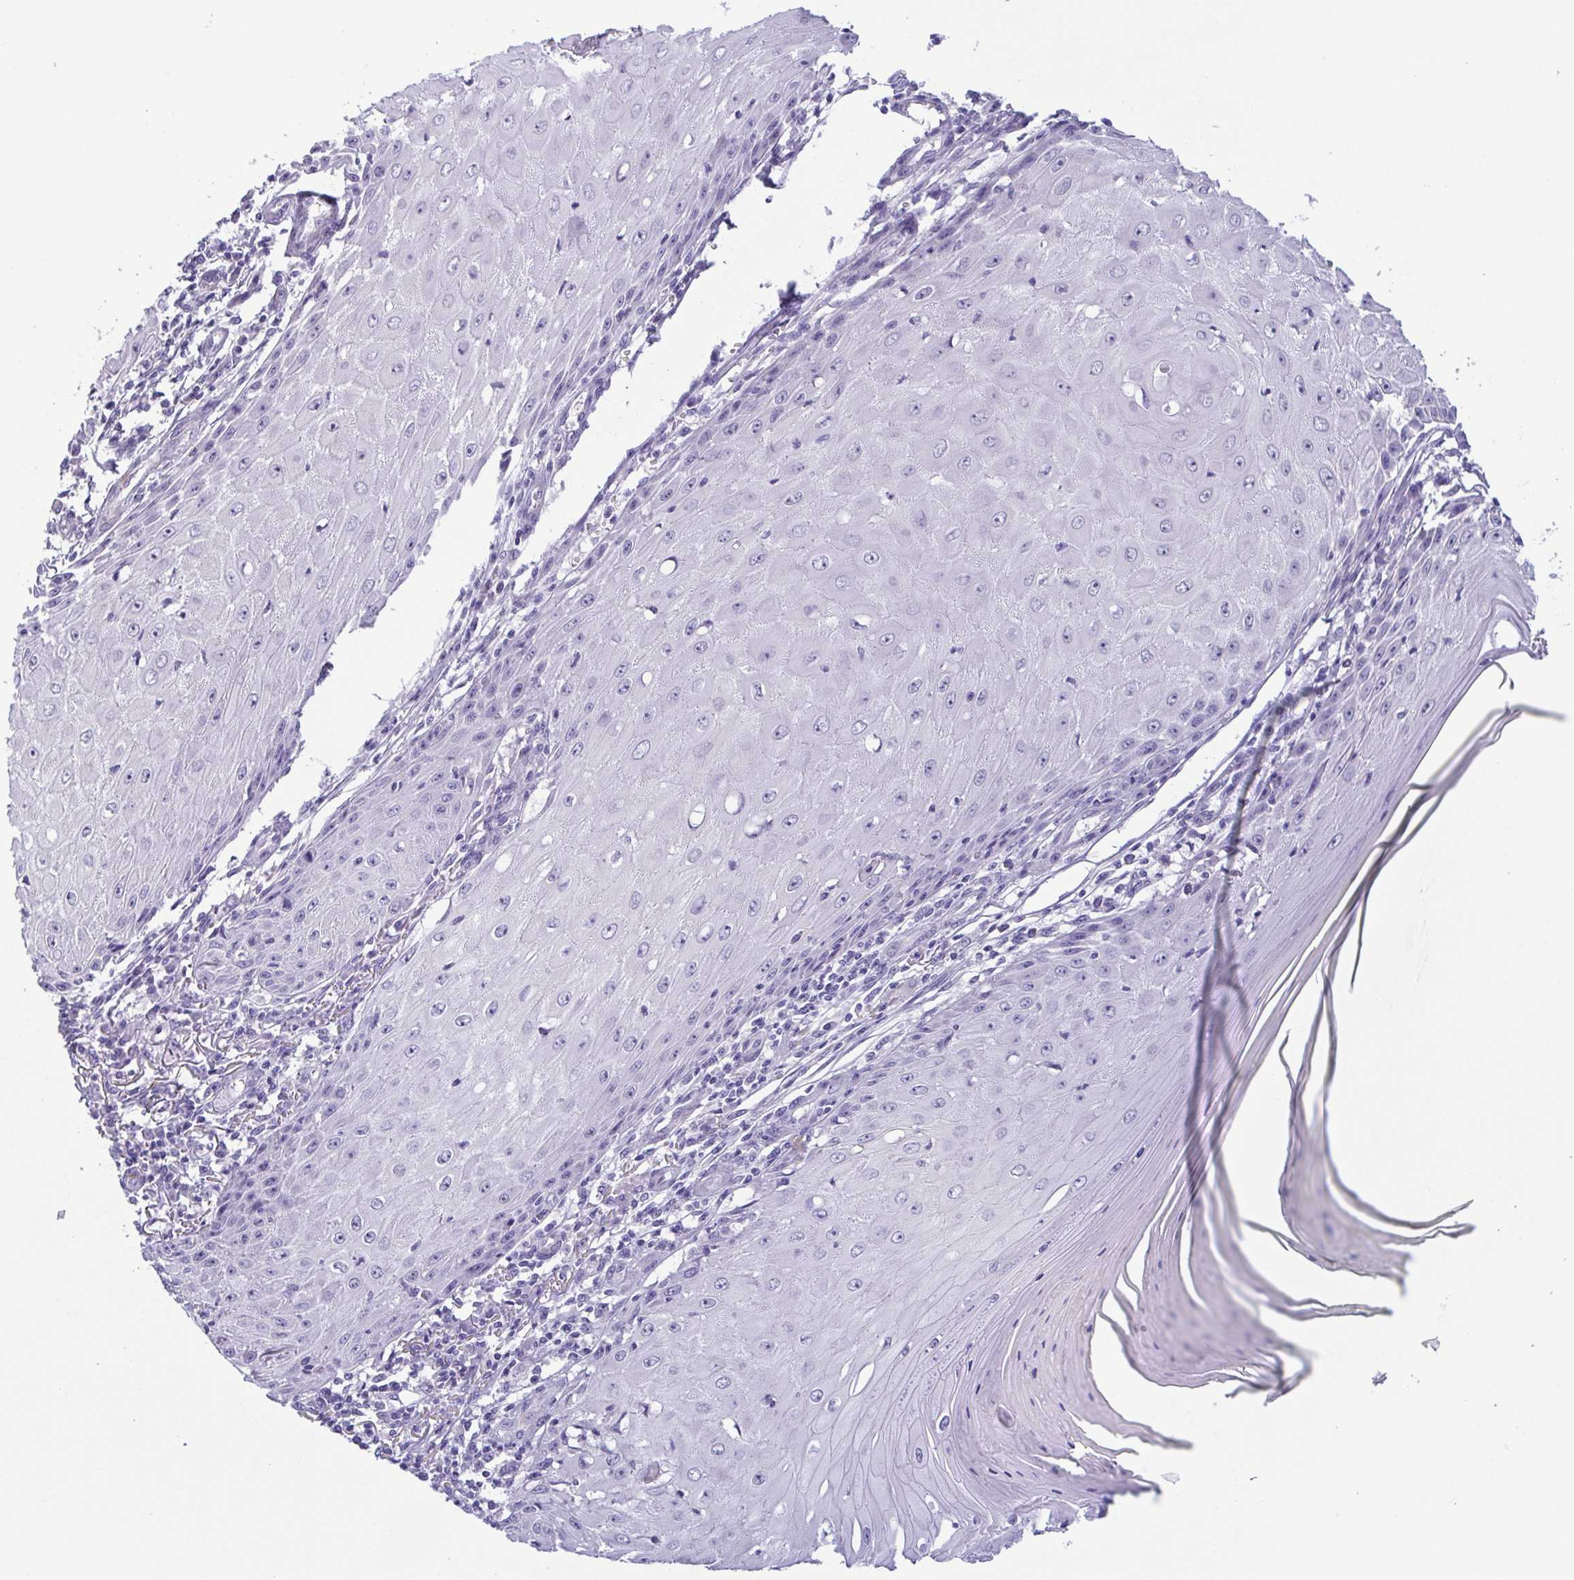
{"staining": {"intensity": "negative", "quantity": "none", "location": "none"}, "tissue": "skin cancer", "cell_type": "Tumor cells", "image_type": "cancer", "snomed": [{"axis": "morphology", "description": "Squamous cell carcinoma, NOS"}, {"axis": "topography", "description": "Skin"}], "caption": "The IHC image has no significant expression in tumor cells of skin cancer (squamous cell carcinoma) tissue.", "gene": "MYL7", "patient": {"sex": "female", "age": 73}}